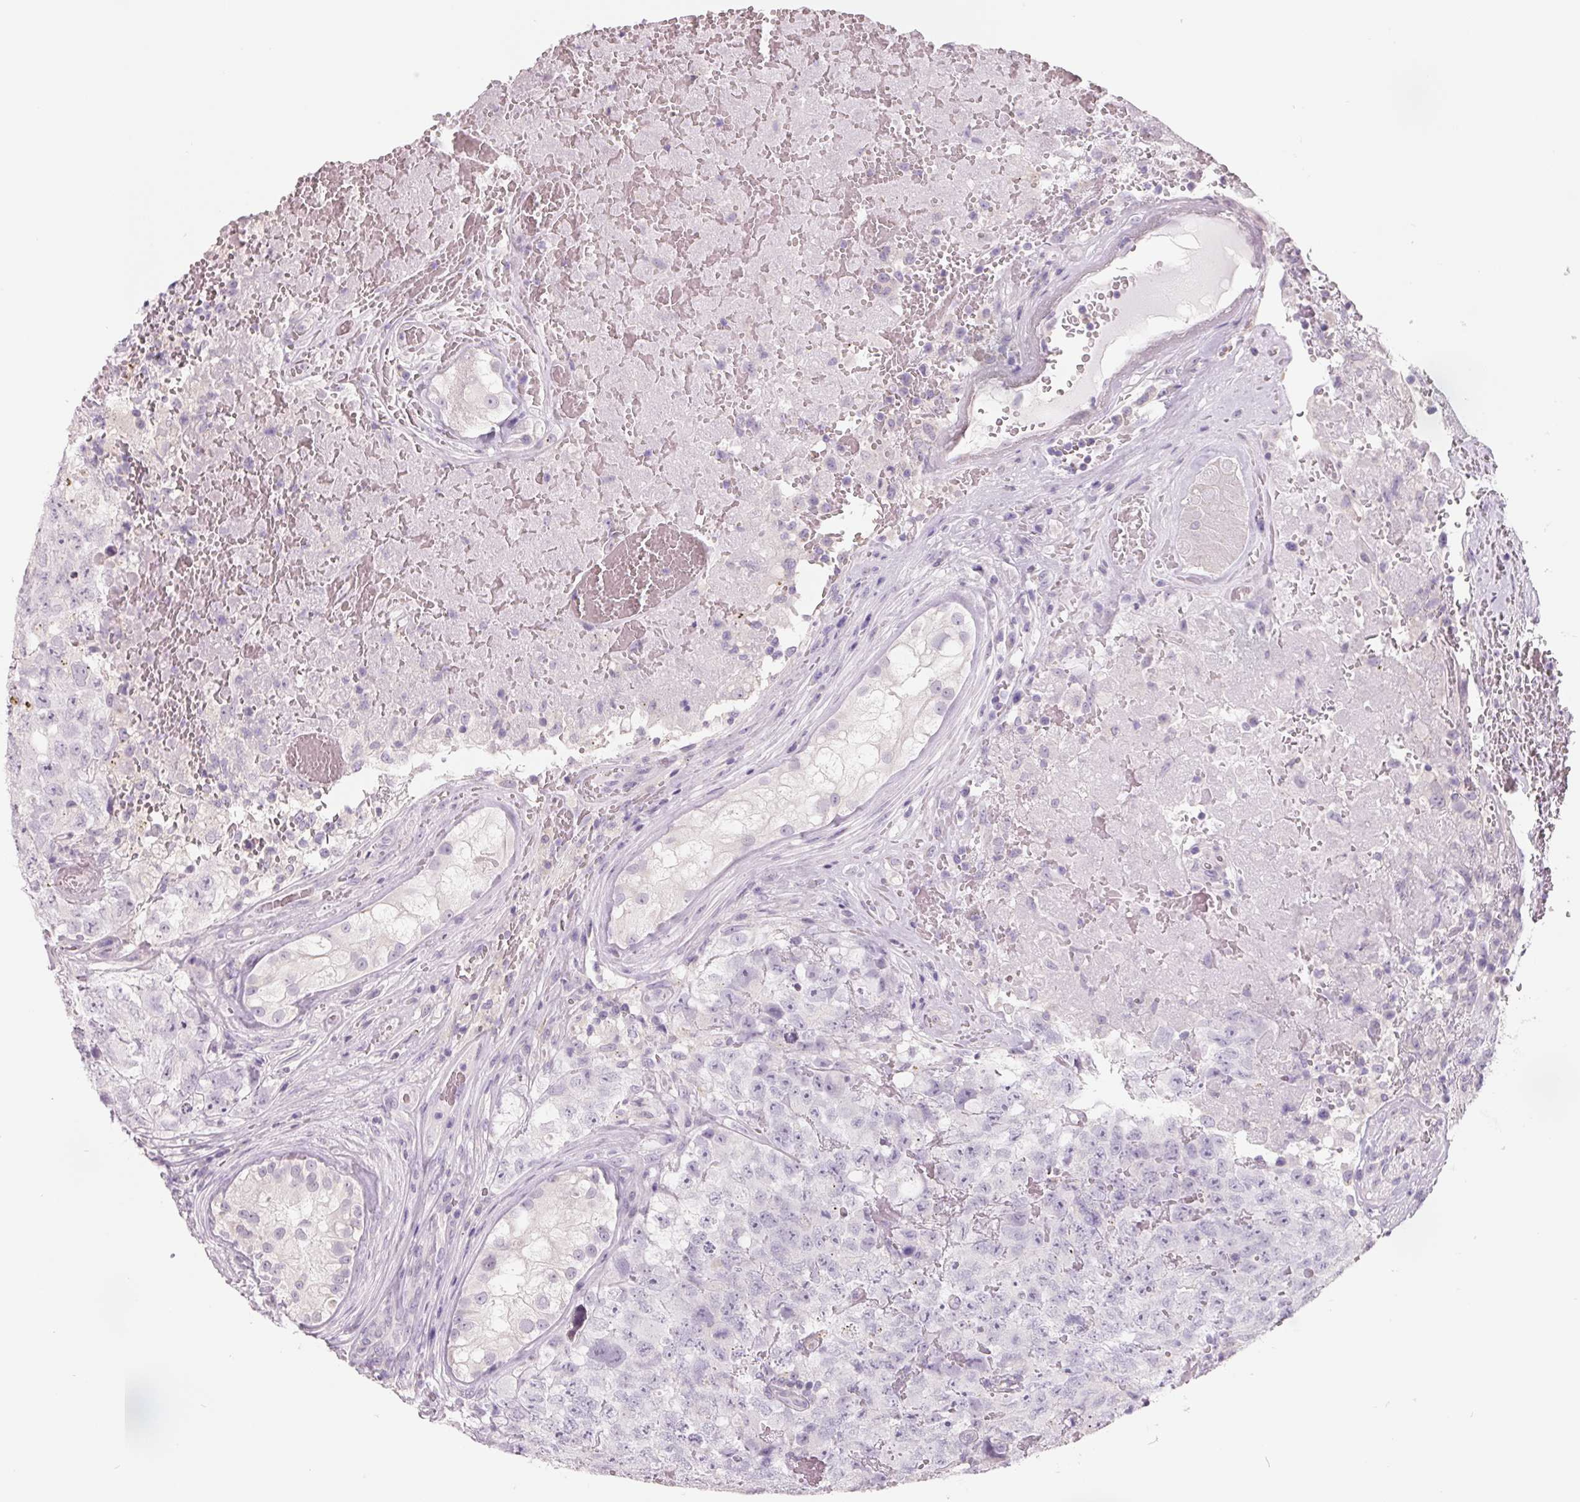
{"staining": {"intensity": "negative", "quantity": "none", "location": "none"}, "tissue": "testis cancer", "cell_type": "Tumor cells", "image_type": "cancer", "snomed": [{"axis": "morphology", "description": "Carcinoma, Embryonal, NOS"}, {"axis": "topography", "description": "Testis"}], "caption": "Embryonal carcinoma (testis) stained for a protein using IHC demonstrates no staining tumor cells.", "gene": "FTCD", "patient": {"sex": "male", "age": 18}}